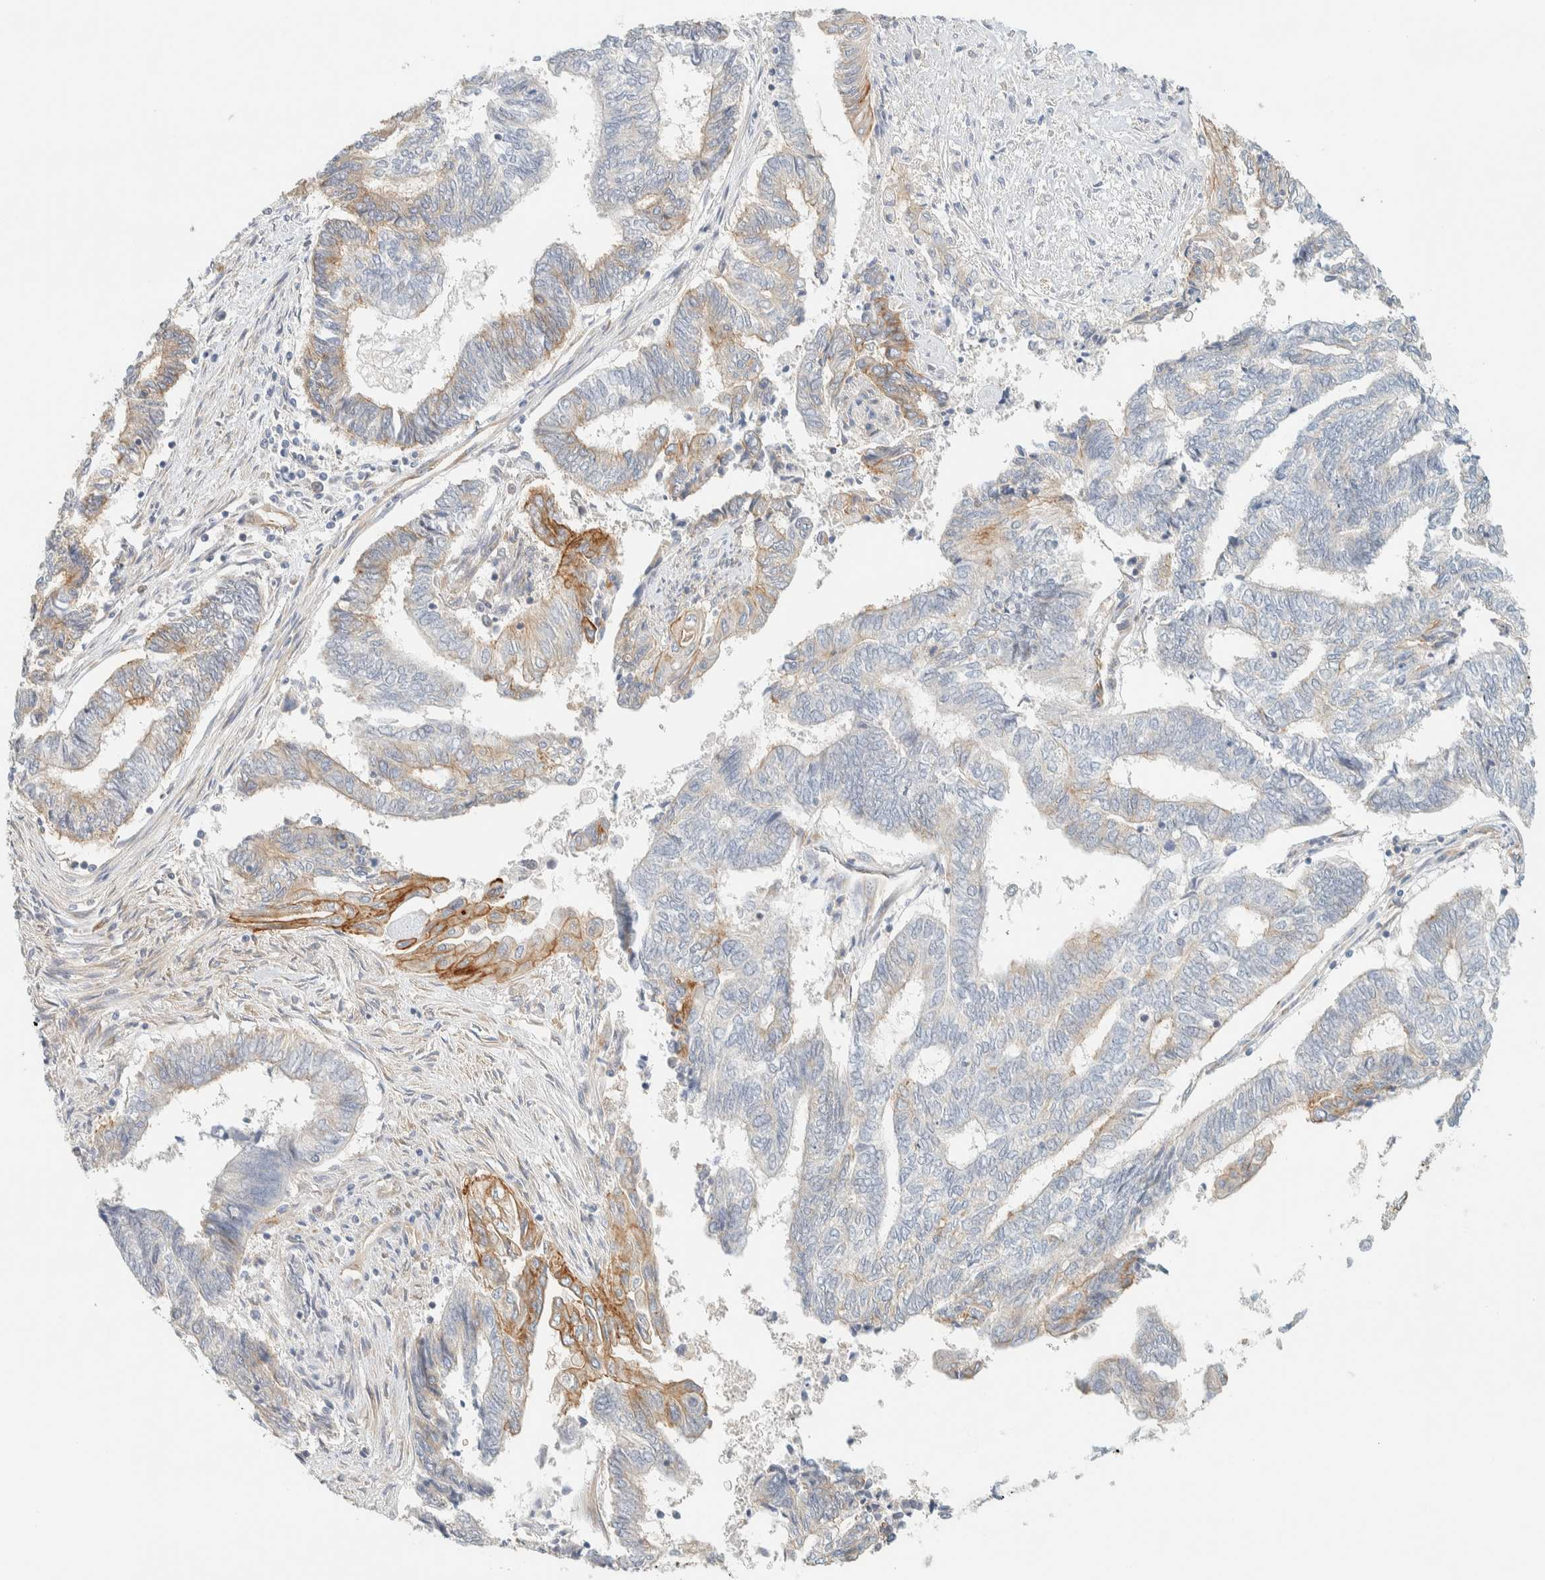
{"staining": {"intensity": "moderate", "quantity": "<25%", "location": "cytoplasmic/membranous"}, "tissue": "endometrial cancer", "cell_type": "Tumor cells", "image_type": "cancer", "snomed": [{"axis": "morphology", "description": "Adenocarcinoma, NOS"}, {"axis": "topography", "description": "Uterus"}, {"axis": "topography", "description": "Endometrium"}], "caption": "This histopathology image displays immunohistochemistry (IHC) staining of human endometrial cancer (adenocarcinoma), with low moderate cytoplasmic/membranous staining in approximately <25% of tumor cells.", "gene": "LIMA1", "patient": {"sex": "female", "age": 70}}